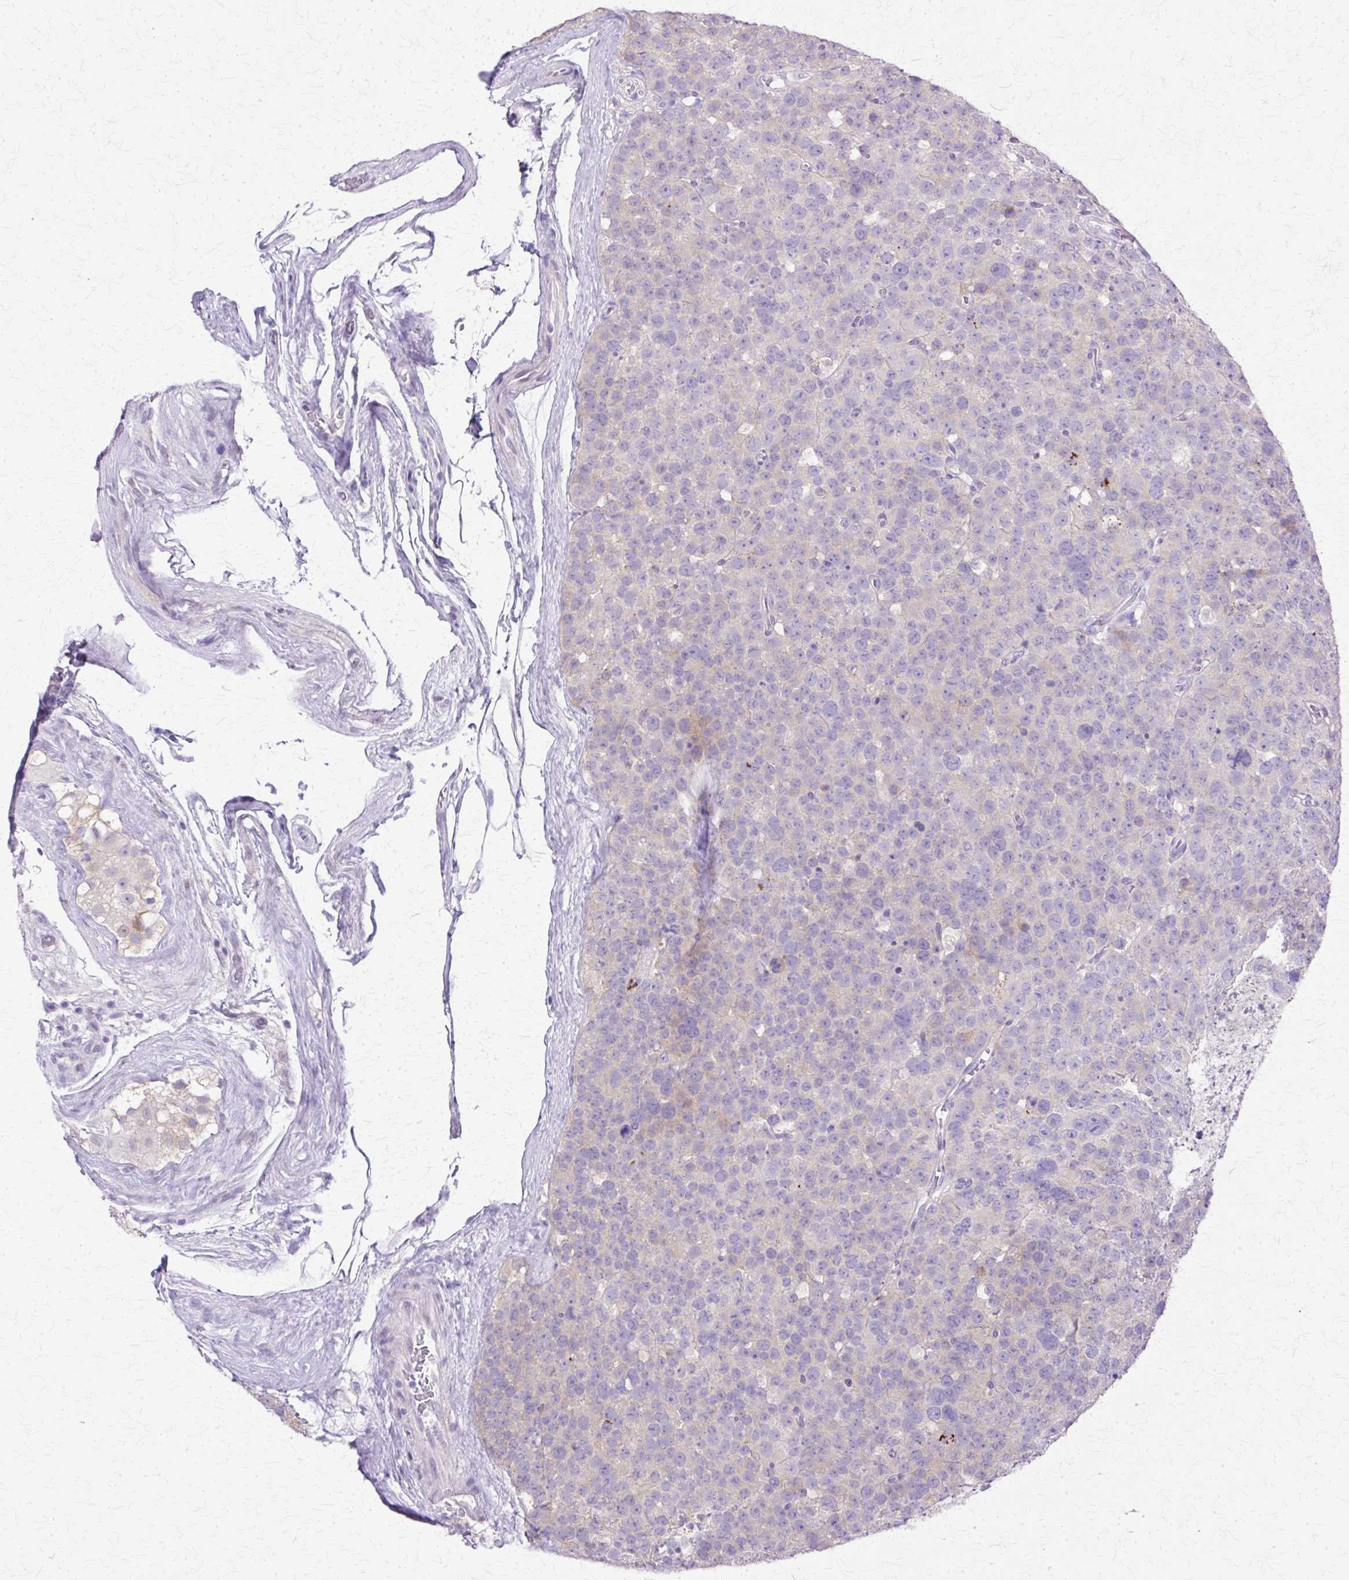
{"staining": {"intensity": "negative", "quantity": "none", "location": "none"}, "tissue": "testis cancer", "cell_type": "Tumor cells", "image_type": "cancer", "snomed": [{"axis": "morphology", "description": "Seminoma, NOS"}, {"axis": "topography", "description": "Testis"}], "caption": "Seminoma (testis) stained for a protein using immunohistochemistry demonstrates no positivity tumor cells.", "gene": "HSPA8", "patient": {"sex": "male", "age": 71}}